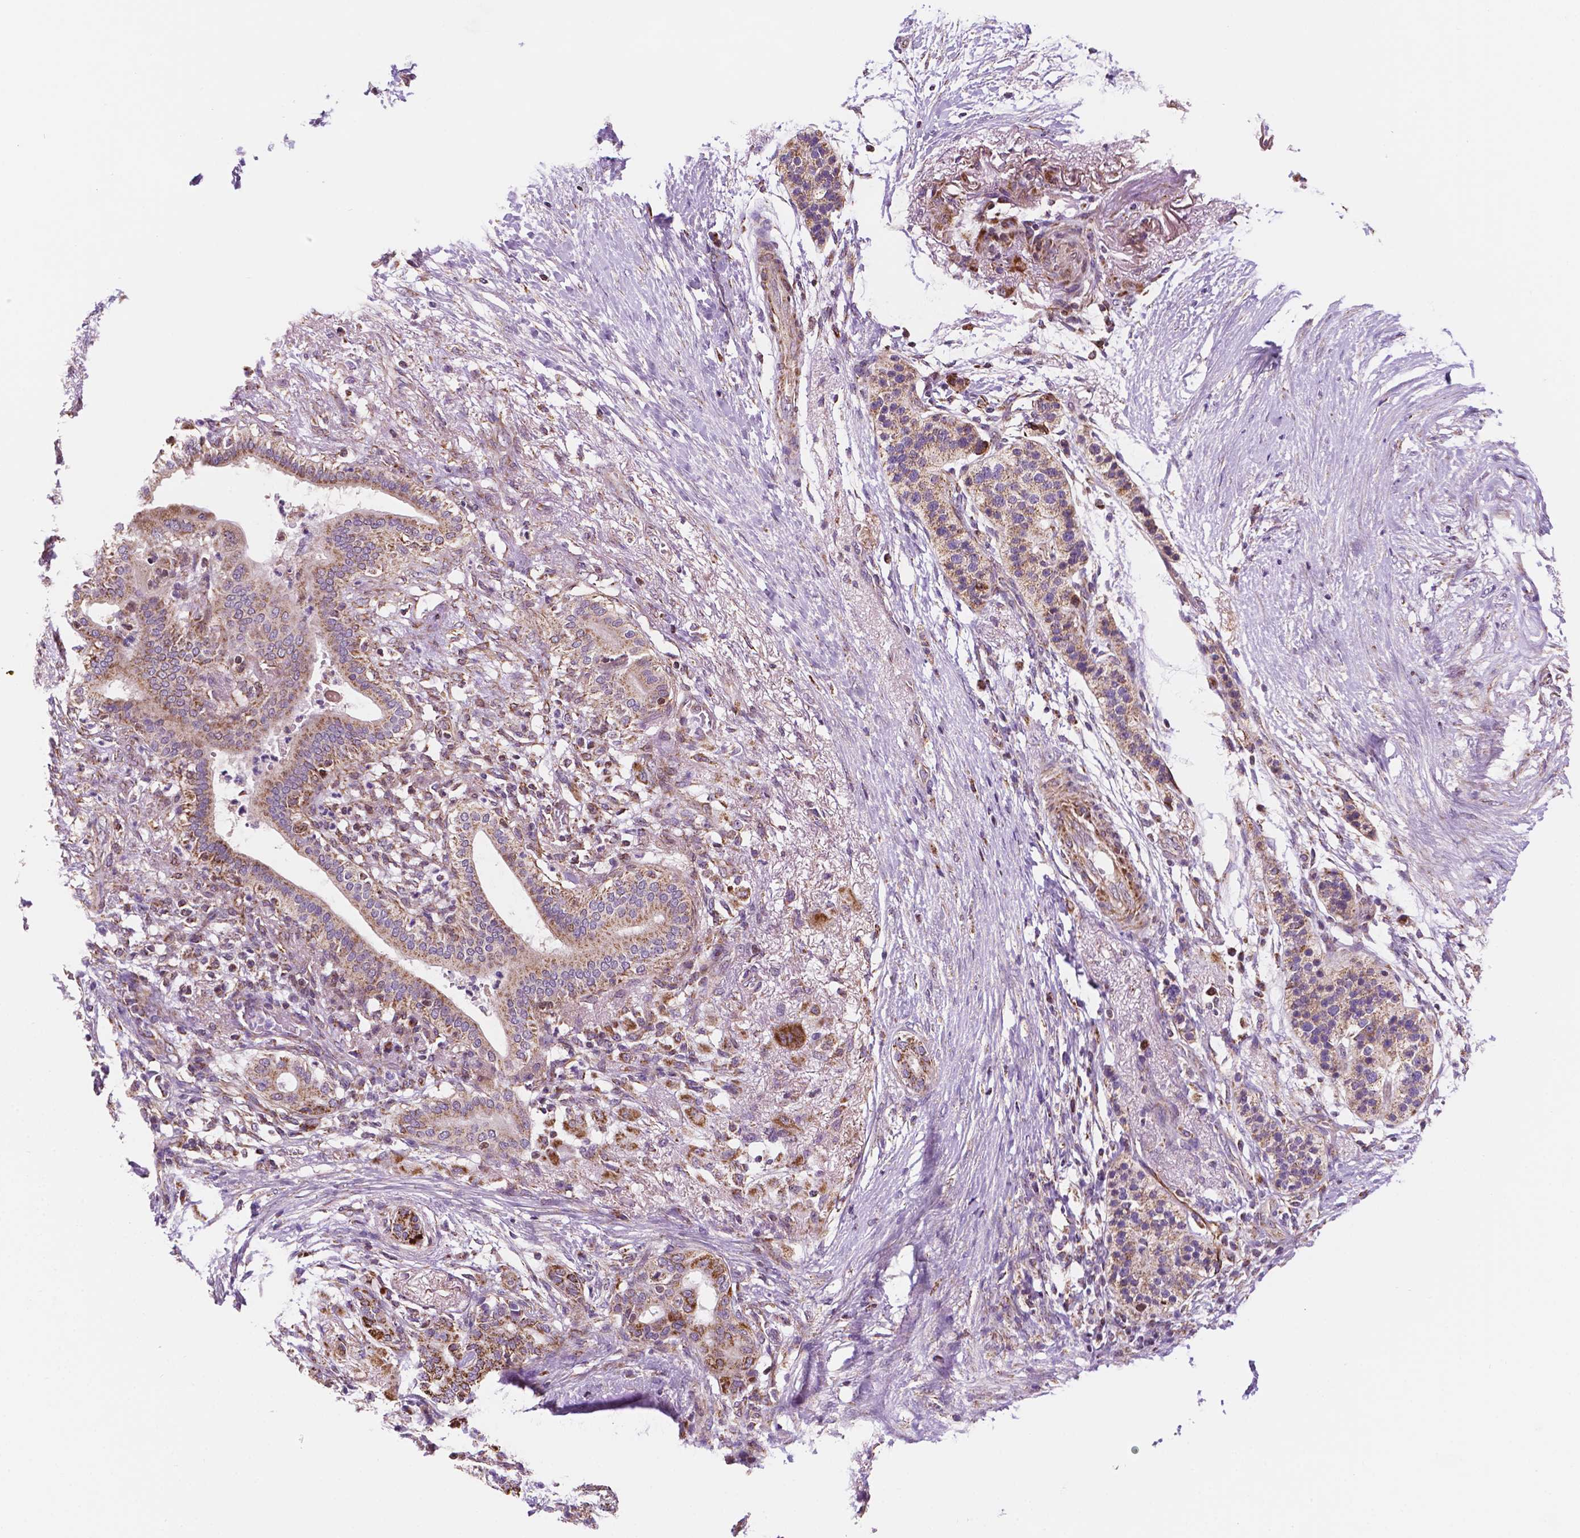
{"staining": {"intensity": "moderate", "quantity": ">75%", "location": "cytoplasmic/membranous"}, "tissue": "pancreatic cancer", "cell_type": "Tumor cells", "image_type": "cancer", "snomed": [{"axis": "morphology", "description": "Adenocarcinoma, NOS"}, {"axis": "topography", "description": "Pancreas"}], "caption": "This is a histology image of immunohistochemistry staining of adenocarcinoma (pancreatic), which shows moderate staining in the cytoplasmic/membranous of tumor cells.", "gene": "GEMIN4", "patient": {"sex": "female", "age": 72}}